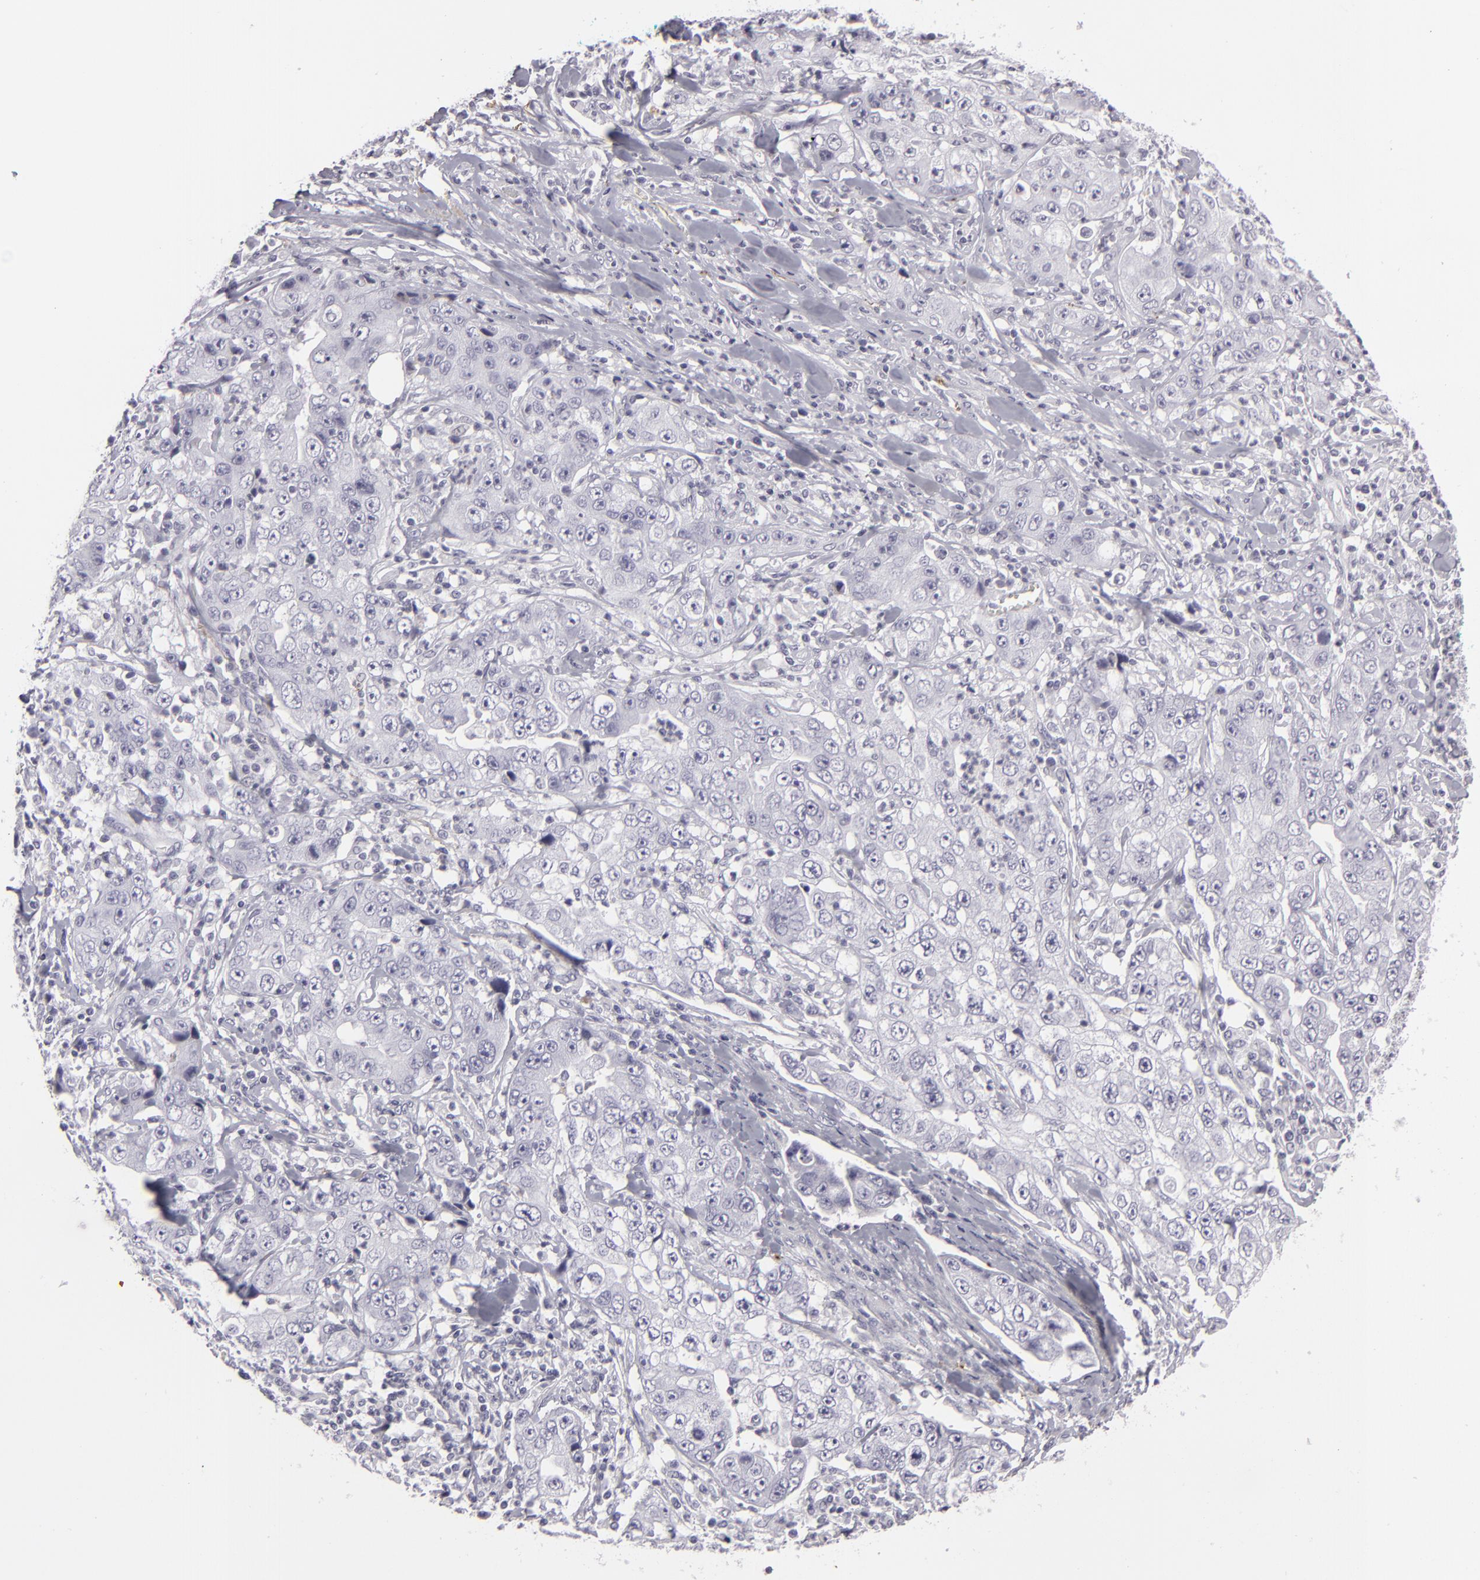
{"staining": {"intensity": "negative", "quantity": "none", "location": "none"}, "tissue": "lung cancer", "cell_type": "Tumor cells", "image_type": "cancer", "snomed": [{"axis": "morphology", "description": "Squamous cell carcinoma, NOS"}, {"axis": "topography", "description": "Lung"}], "caption": "This is an immunohistochemistry micrograph of human lung squamous cell carcinoma. There is no staining in tumor cells.", "gene": "C9", "patient": {"sex": "male", "age": 64}}